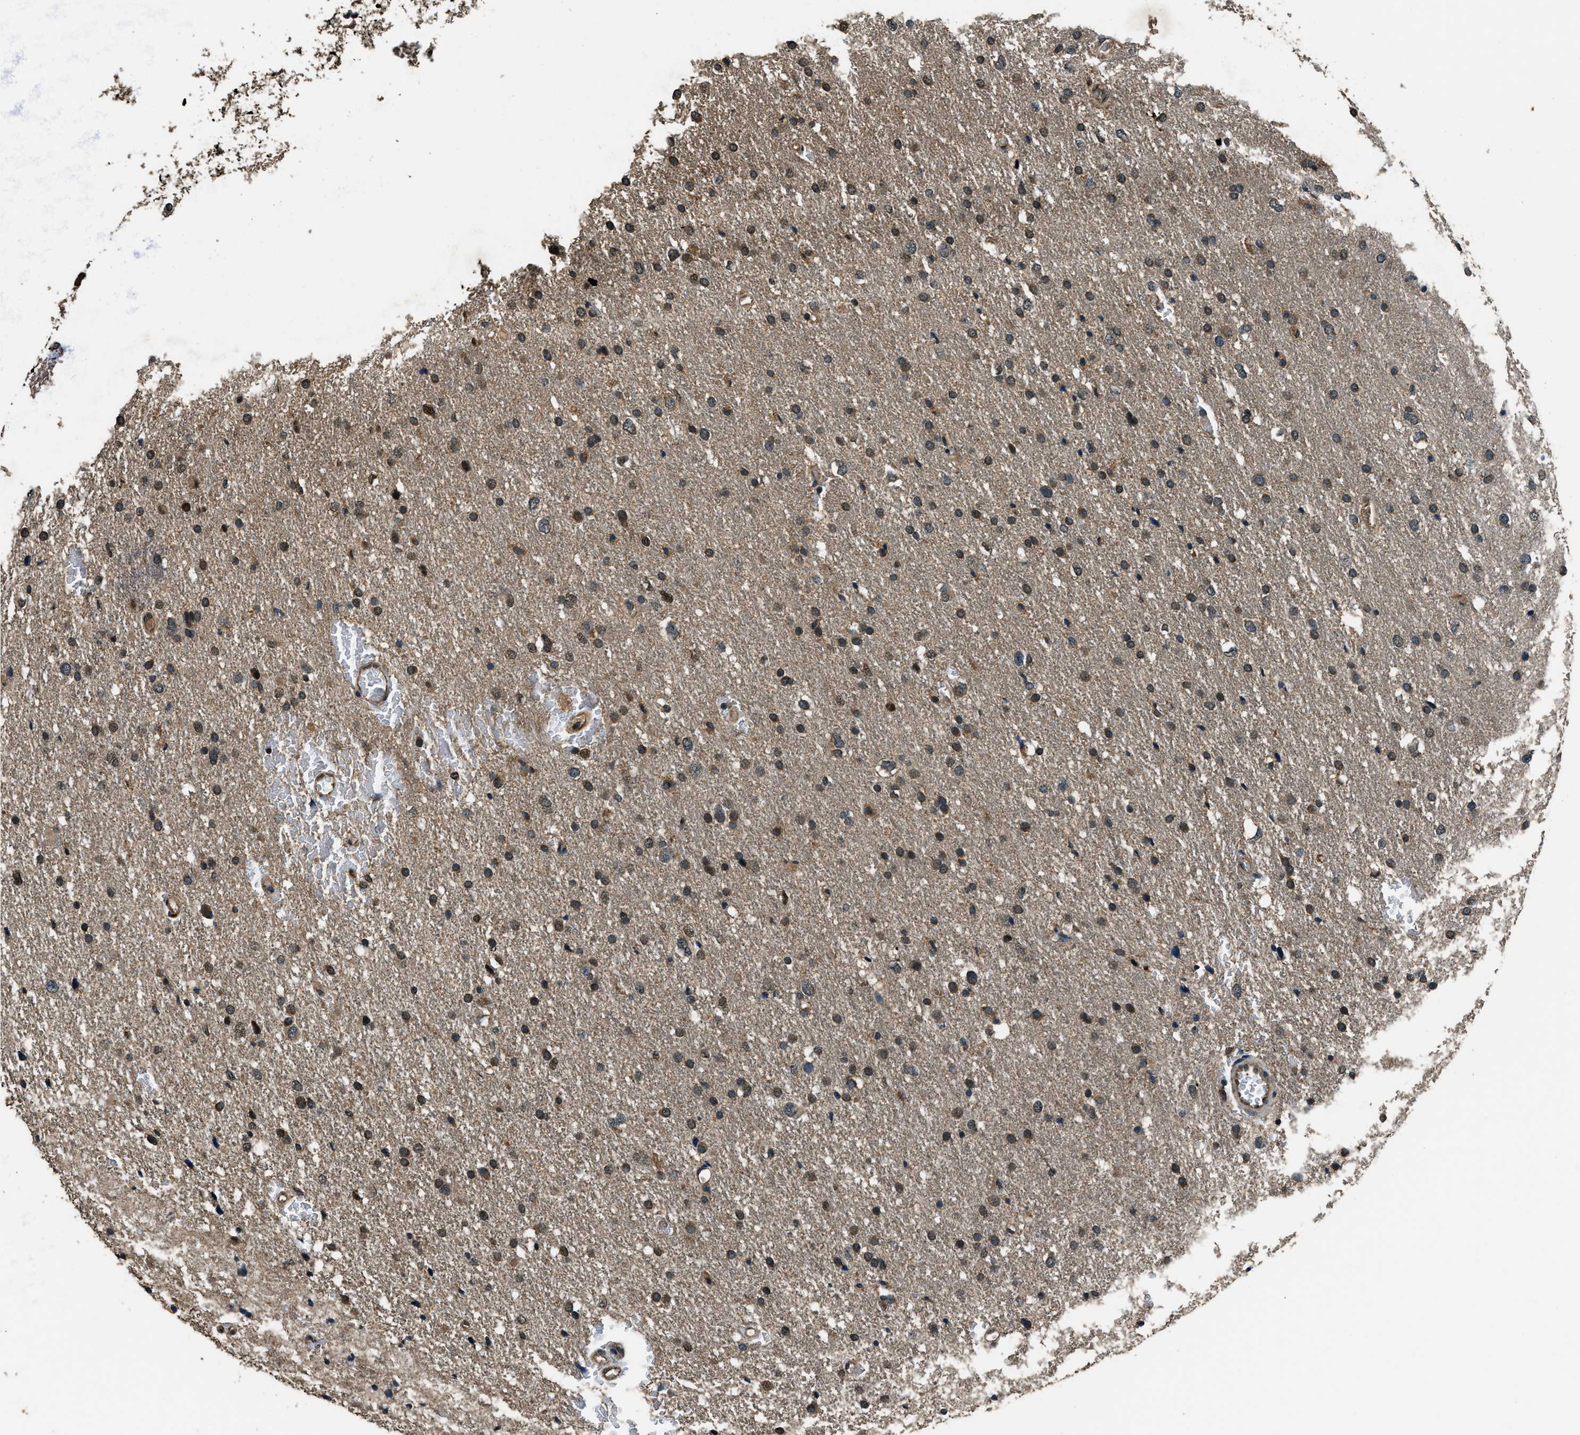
{"staining": {"intensity": "moderate", "quantity": "25%-75%", "location": "cytoplasmic/membranous,nuclear"}, "tissue": "glioma", "cell_type": "Tumor cells", "image_type": "cancer", "snomed": [{"axis": "morphology", "description": "Glioma, malignant, Low grade"}, {"axis": "topography", "description": "Brain"}], "caption": "Immunohistochemical staining of malignant glioma (low-grade) demonstrates medium levels of moderate cytoplasmic/membranous and nuclear expression in approximately 25%-75% of tumor cells.", "gene": "SALL3", "patient": {"sex": "female", "age": 37}}